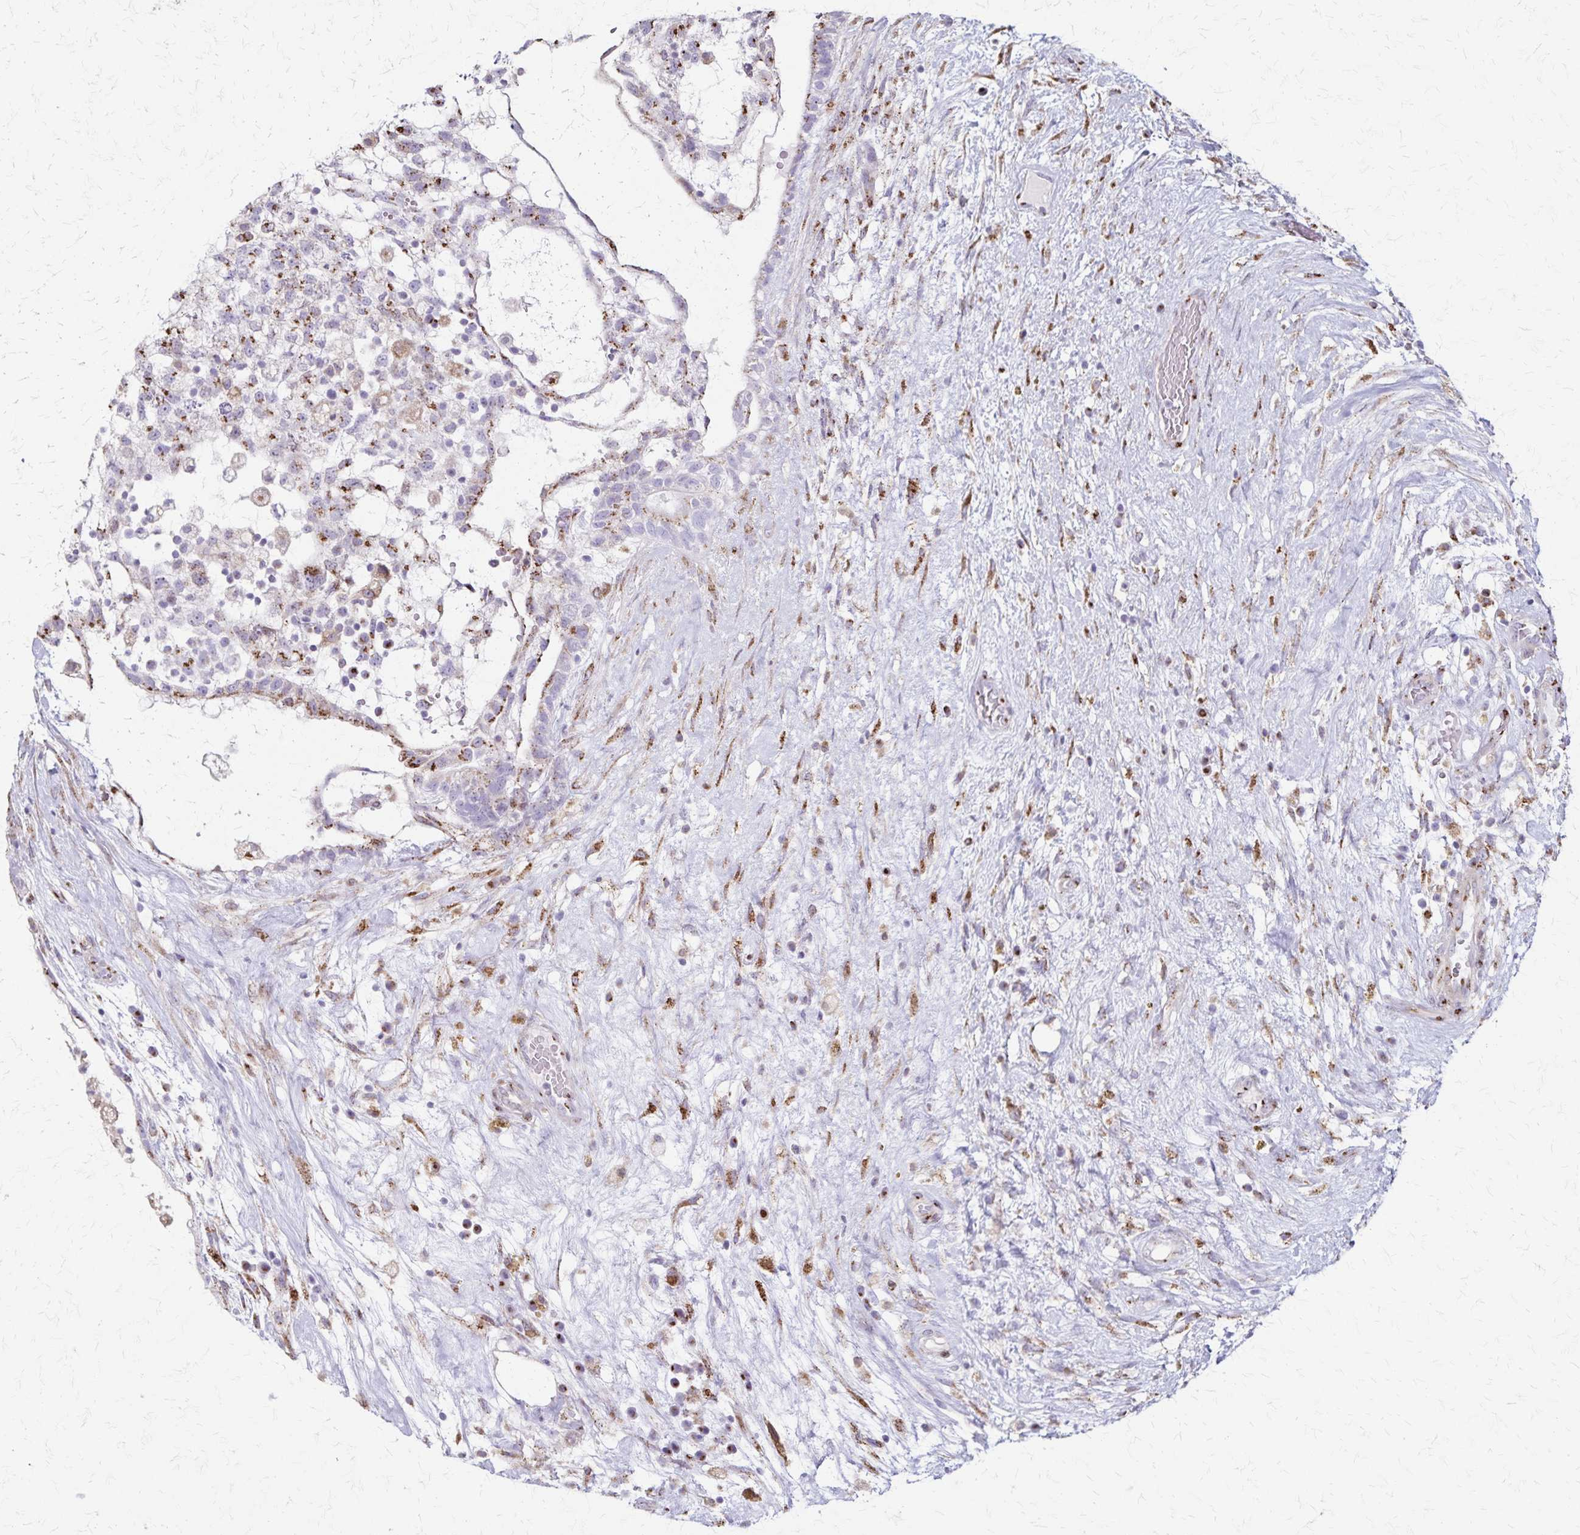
{"staining": {"intensity": "moderate", "quantity": "<25%", "location": "cytoplasmic/membranous"}, "tissue": "testis cancer", "cell_type": "Tumor cells", "image_type": "cancer", "snomed": [{"axis": "morphology", "description": "Normal tissue, NOS"}, {"axis": "morphology", "description": "Carcinoma, Embryonal, NOS"}, {"axis": "topography", "description": "Testis"}], "caption": "Moderate cytoplasmic/membranous staining for a protein is appreciated in approximately <25% of tumor cells of testis embryonal carcinoma using IHC.", "gene": "MCFD2", "patient": {"sex": "male", "age": 32}}